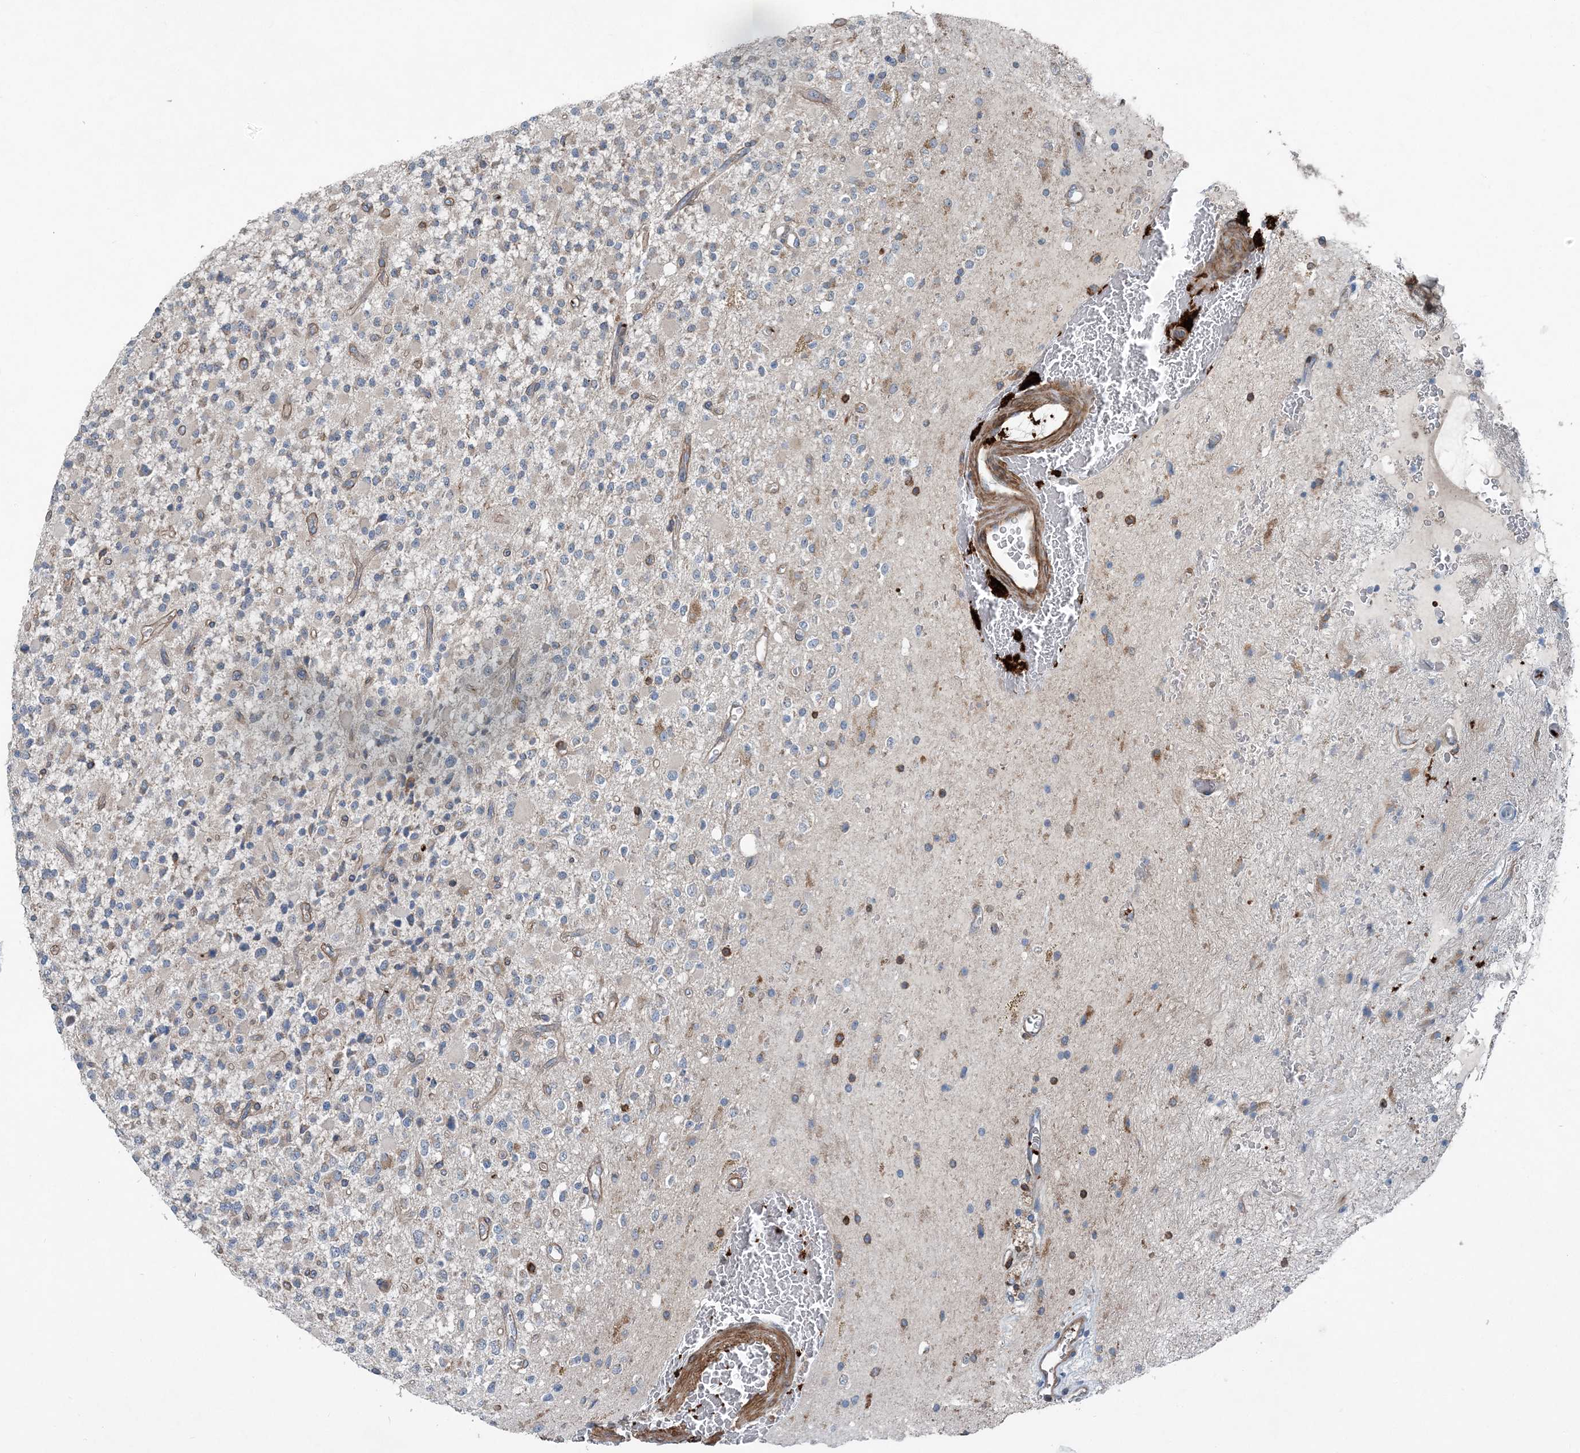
{"staining": {"intensity": "negative", "quantity": "none", "location": "none"}, "tissue": "glioma", "cell_type": "Tumor cells", "image_type": "cancer", "snomed": [{"axis": "morphology", "description": "Glioma, malignant, High grade"}, {"axis": "topography", "description": "Brain"}], "caption": "An immunohistochemistry (IHC) photomicrograph of malignant glioma (high-grade) is shown. There is no staining in tumor cells of malignant glioma (high-grade).", "gene": "DGUOK", "patient": {"sex": "male", "age": 34}}